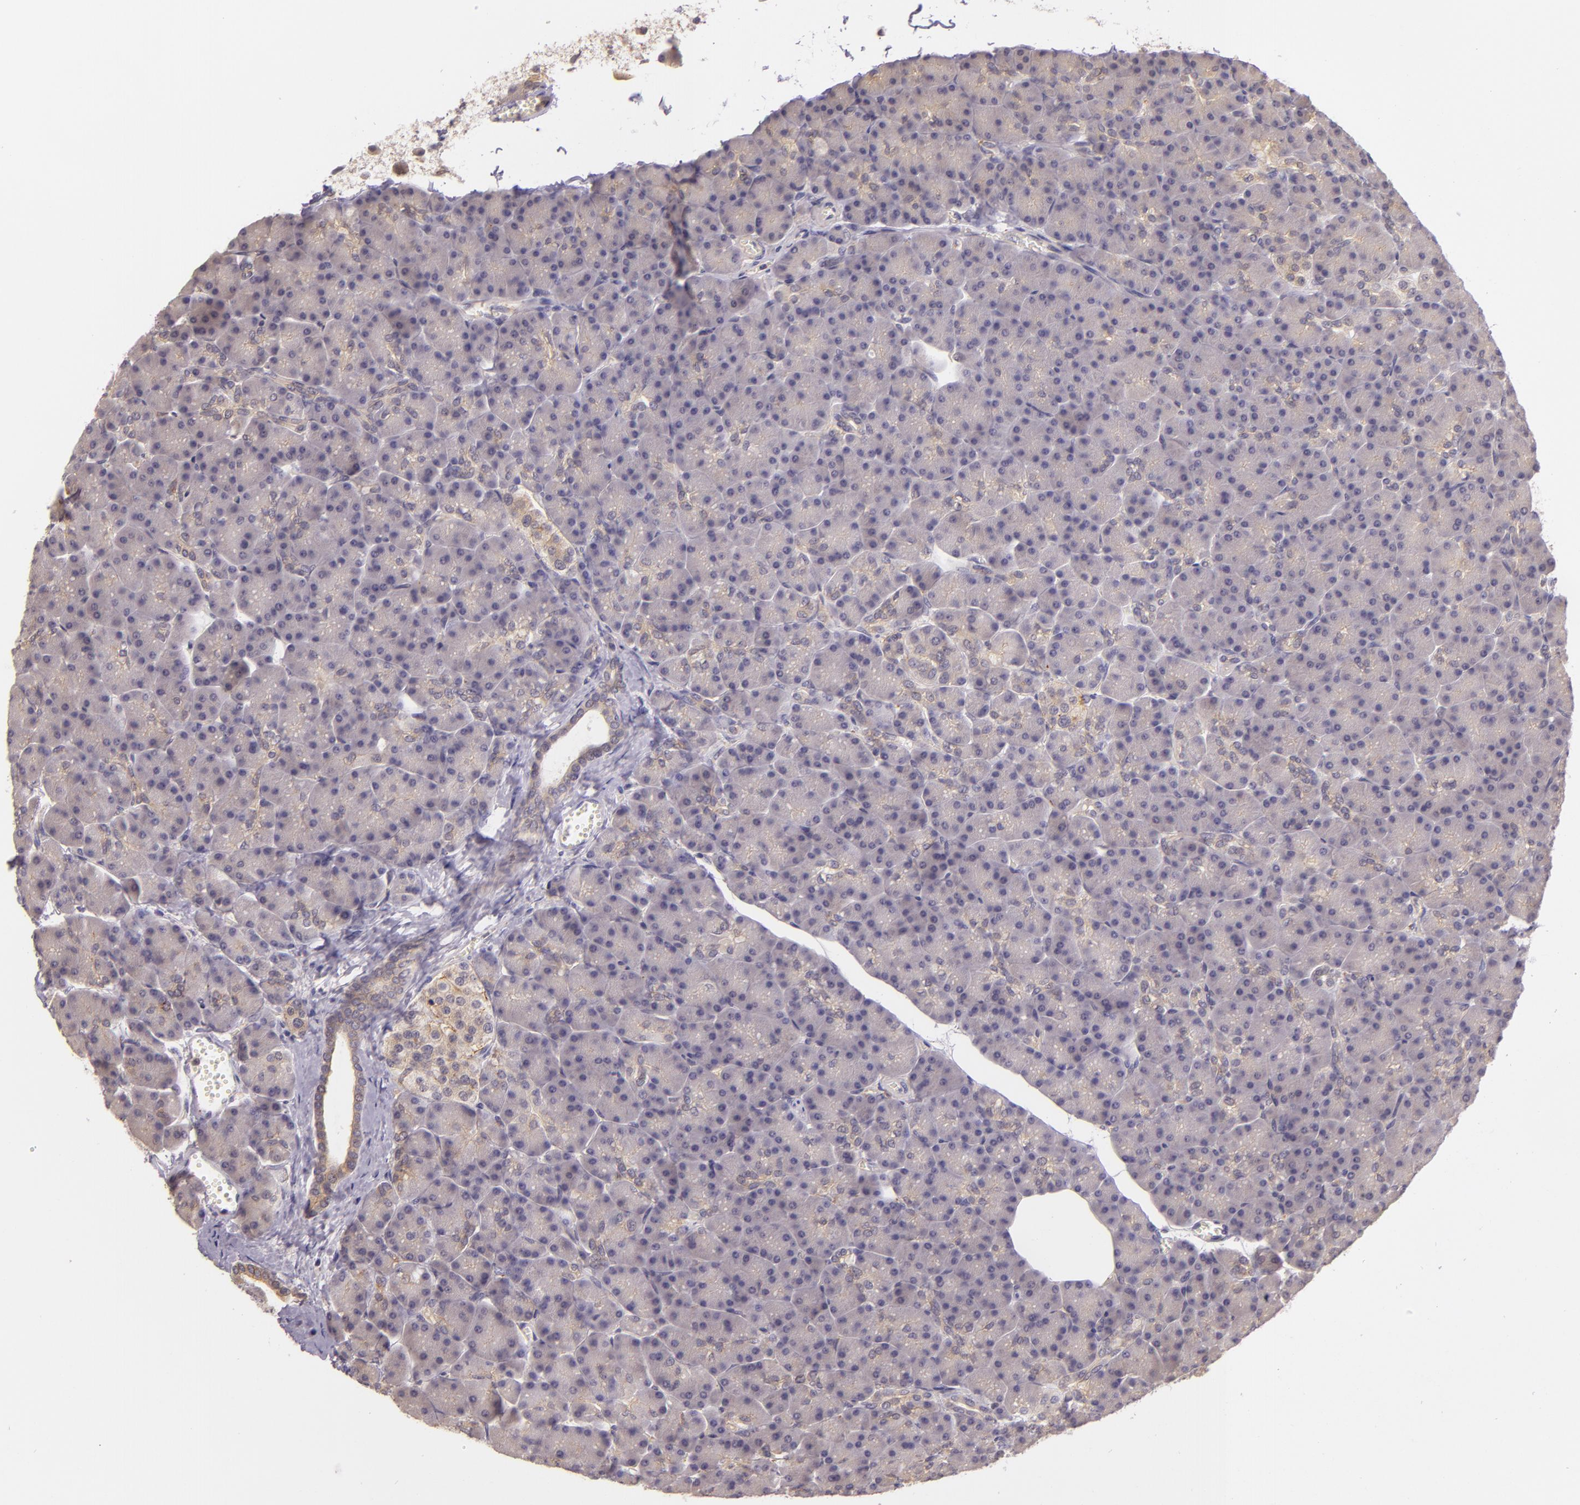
{"staining": {"intensity": "weak", "quantity": ">75%", "location": "cytoplasmic/membranous"}, "tissue": "pancreas", "cell_type": "Exocrine glandular cells", "image_type": "normal", "snomed": [{"axis": "morphology", "description": "Normal tissue, NOS"}, {"axis": "topography", "description": "Pancreas"}], "caption": "Protein staining displays weak cytoplasmic/membranous positivity in approximately >75% of exocrine glandular cells in benign pancreas. (Brightfield microscopy of DAB IHC at high magnification).", "gene": "ARMH4", "patient": {"sex": "female", "age": 43}}